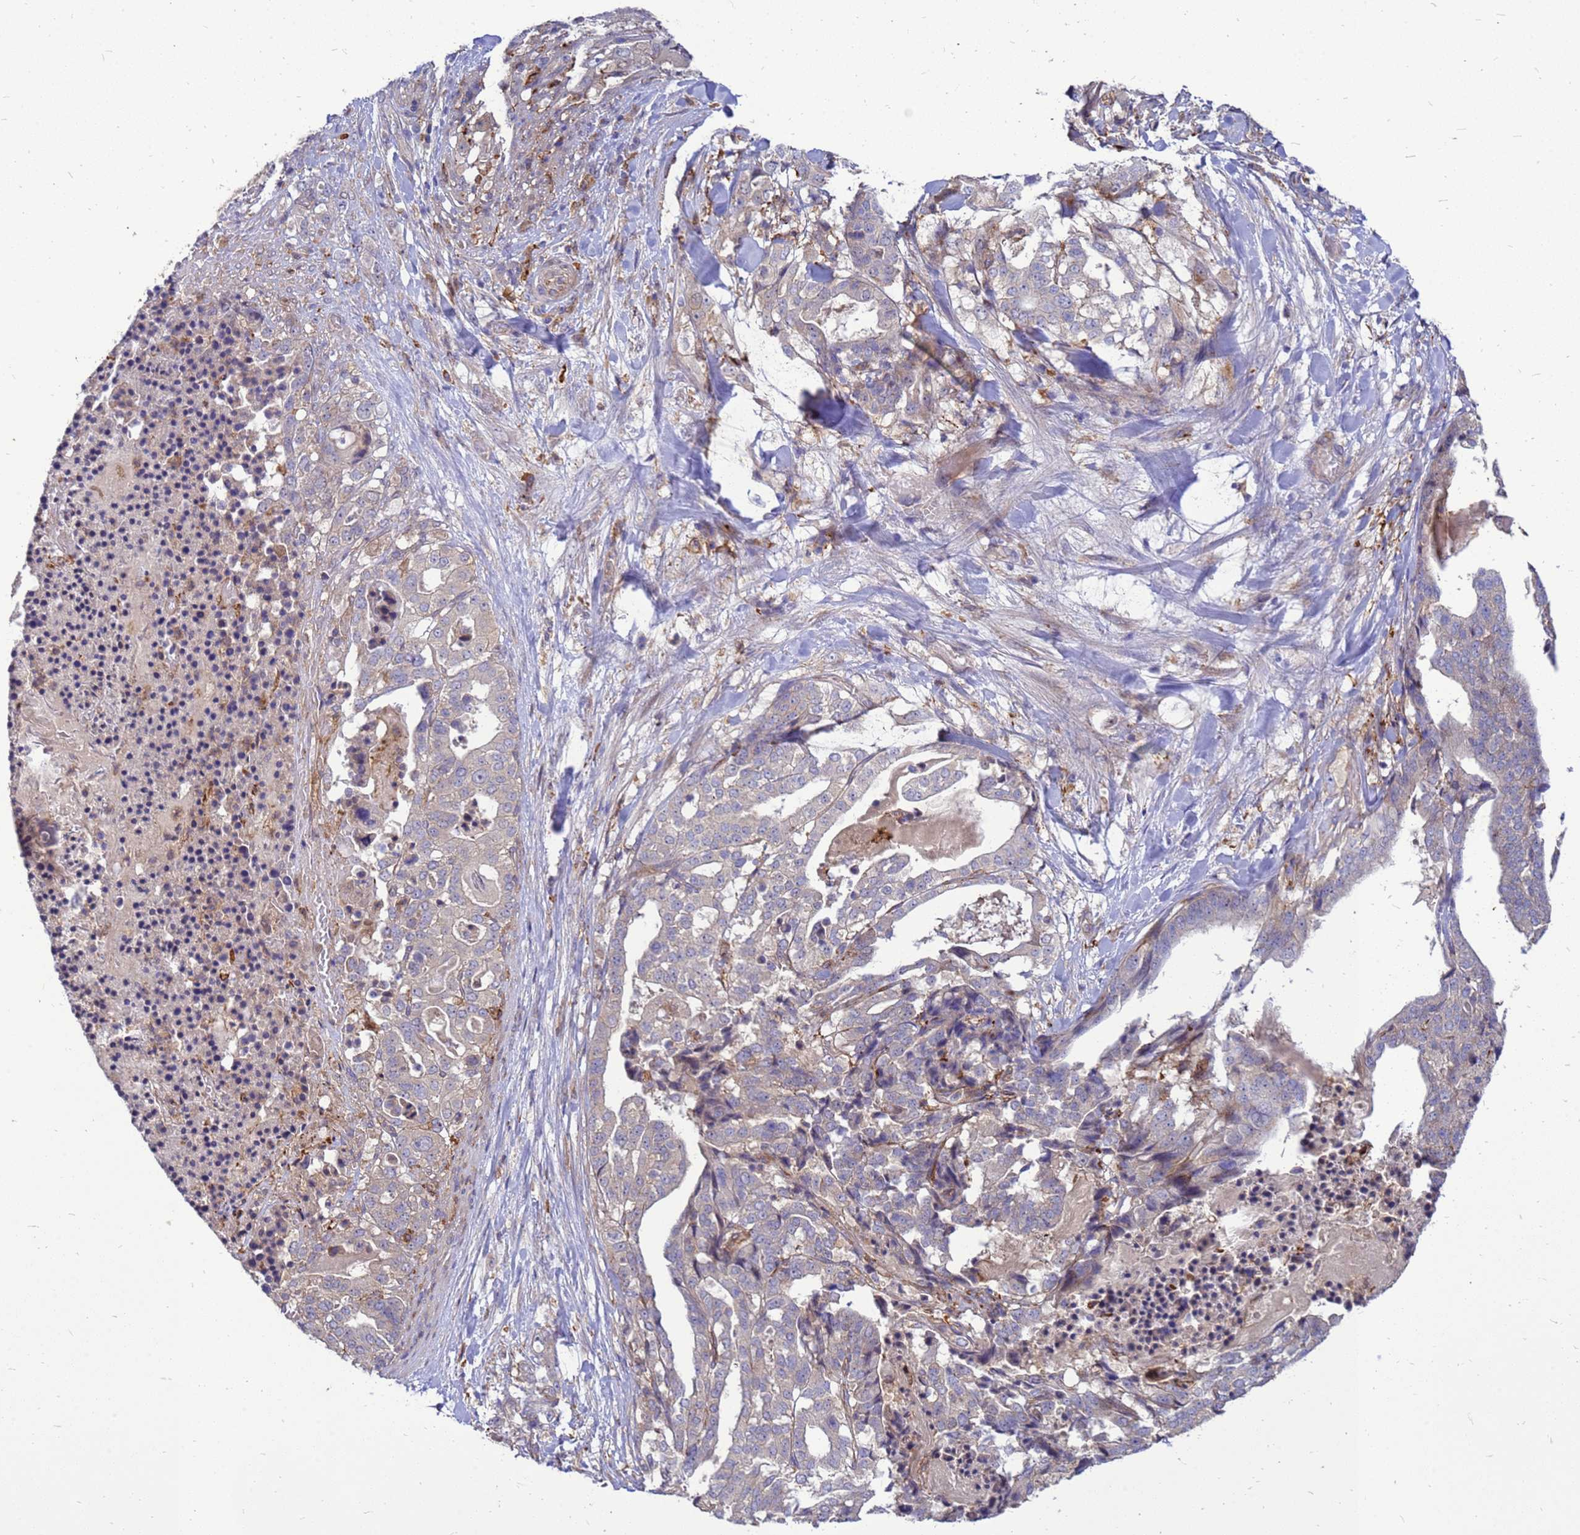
{"staining": {"intensity": "negative", "quantity": "none", "location": "none"}, "tissue": "stomach cancer", "cell_type": "Tumor cells", "image_type": "cancer", "snomed": [{"axis": "morphology", "description": "Adenocarcinoma, NOS"}, {"axis": "topography", "description": "Stomach"}], "caption": "Micrograph shows no significant protein positivity in tumor cells of adenocarcinoma (stomach).", "gene": "RNF215", "patient": {"sex": "male", "age": 48}}